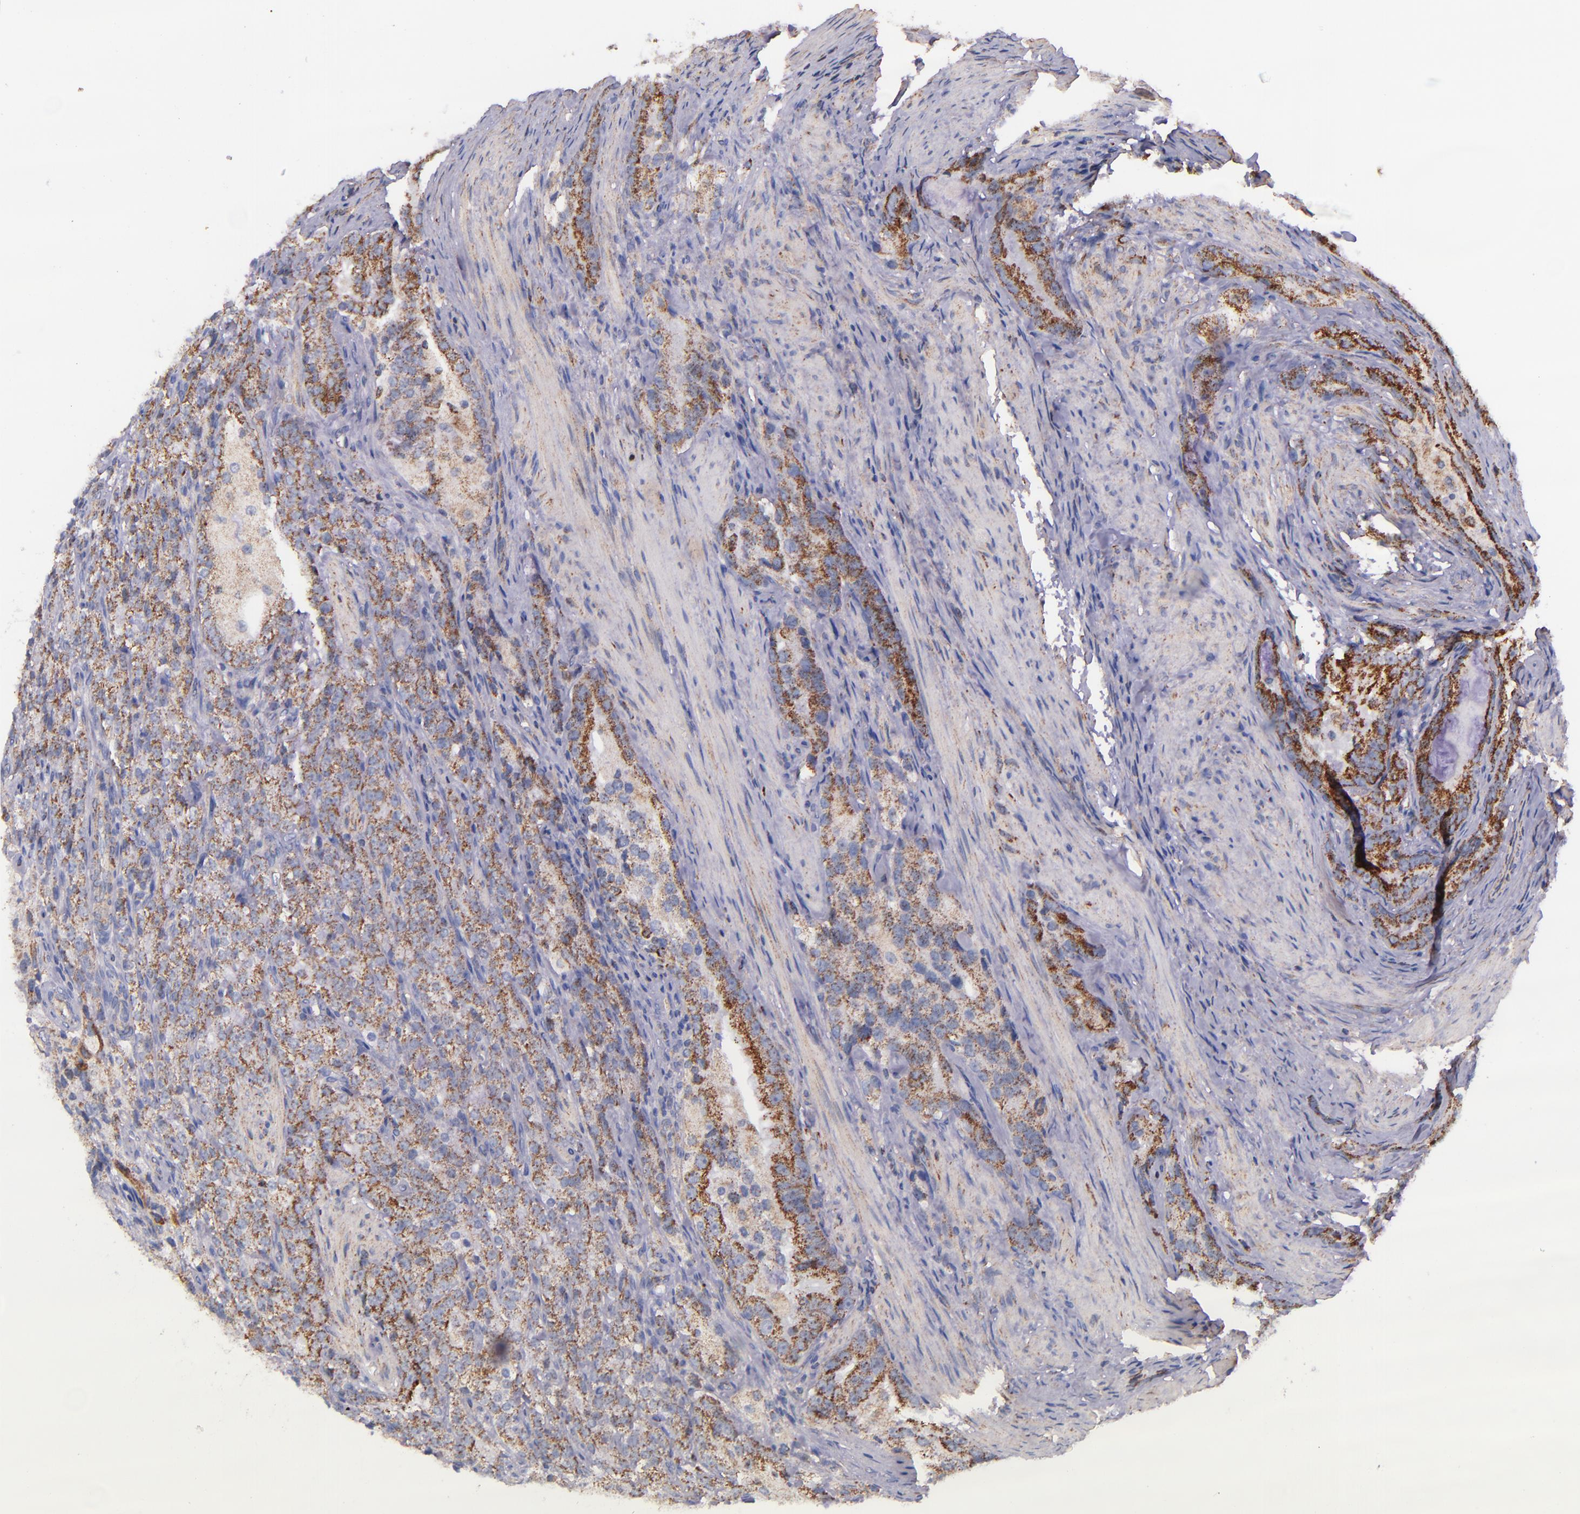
{"staining": {"intensity": "moderate", "quantity": "25%-75%", "location": "cytoplasmic/membranous"}, "tissue": "prostate cancer", "cell_type": "Tumor cells", "image_type": "cancer", "snomed": [{"axis": "morphology", "description": "Adenocarcinoma, High grade"}, {"axis": "topography", "description": "Prostate"}], "caption": "Tumor cells show medium levels of moderate cytoplasmic/membranous positivity in approximately 25%-75% of cells in human prostate adenocarcinoma (high-grade). (Stains: DAB (3,3'-diaminobenzidine) in brown, nuclei in blue, Microscopy: brightfield microscopy at high magnification).", "gene": "IDH3G", "patient": {"sex": "male", "age": 63}}